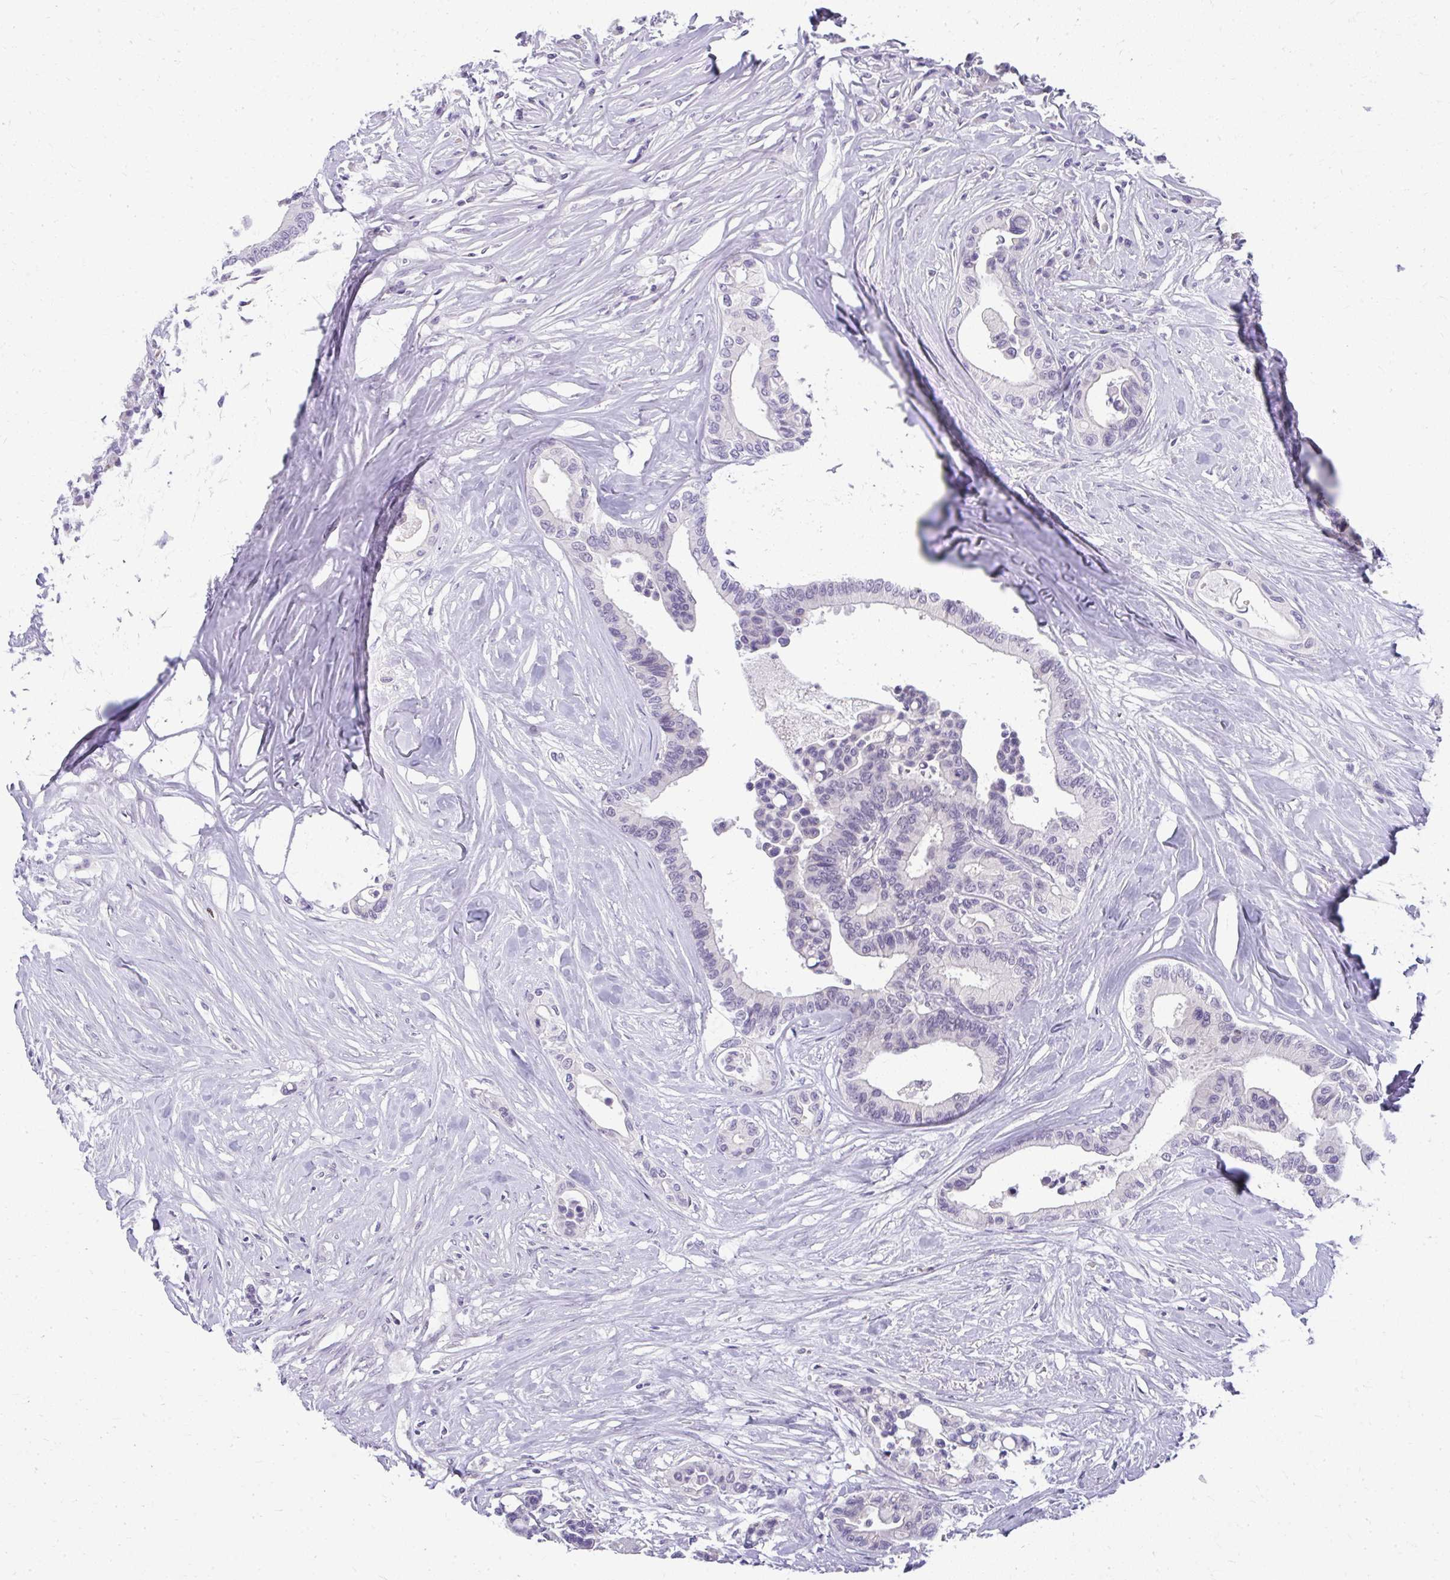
{"staining": {"intensity": "negative", "quantity": "none", "location": "none"}, "tissue": "colorectal cancer", "cell_type": "Tumor cells", "image_type": "cancer", "snomed": [{"axis": "morphology", "description": "Normal tissue, NOS"}, {"axis": "morphology", "description": "Adenocarcinoma, NOS"}, {"axis": "topography", "description": "Colon"}], "caption": "DAB (3,3'-diaminobenzidine) immunohistochemical staining of human colorectal cancer (adenocarcinoma) demonstrates no significant staining in tumor cells.", "gene": "TEX33", "patient": {"sex": "male", "age": 82}}